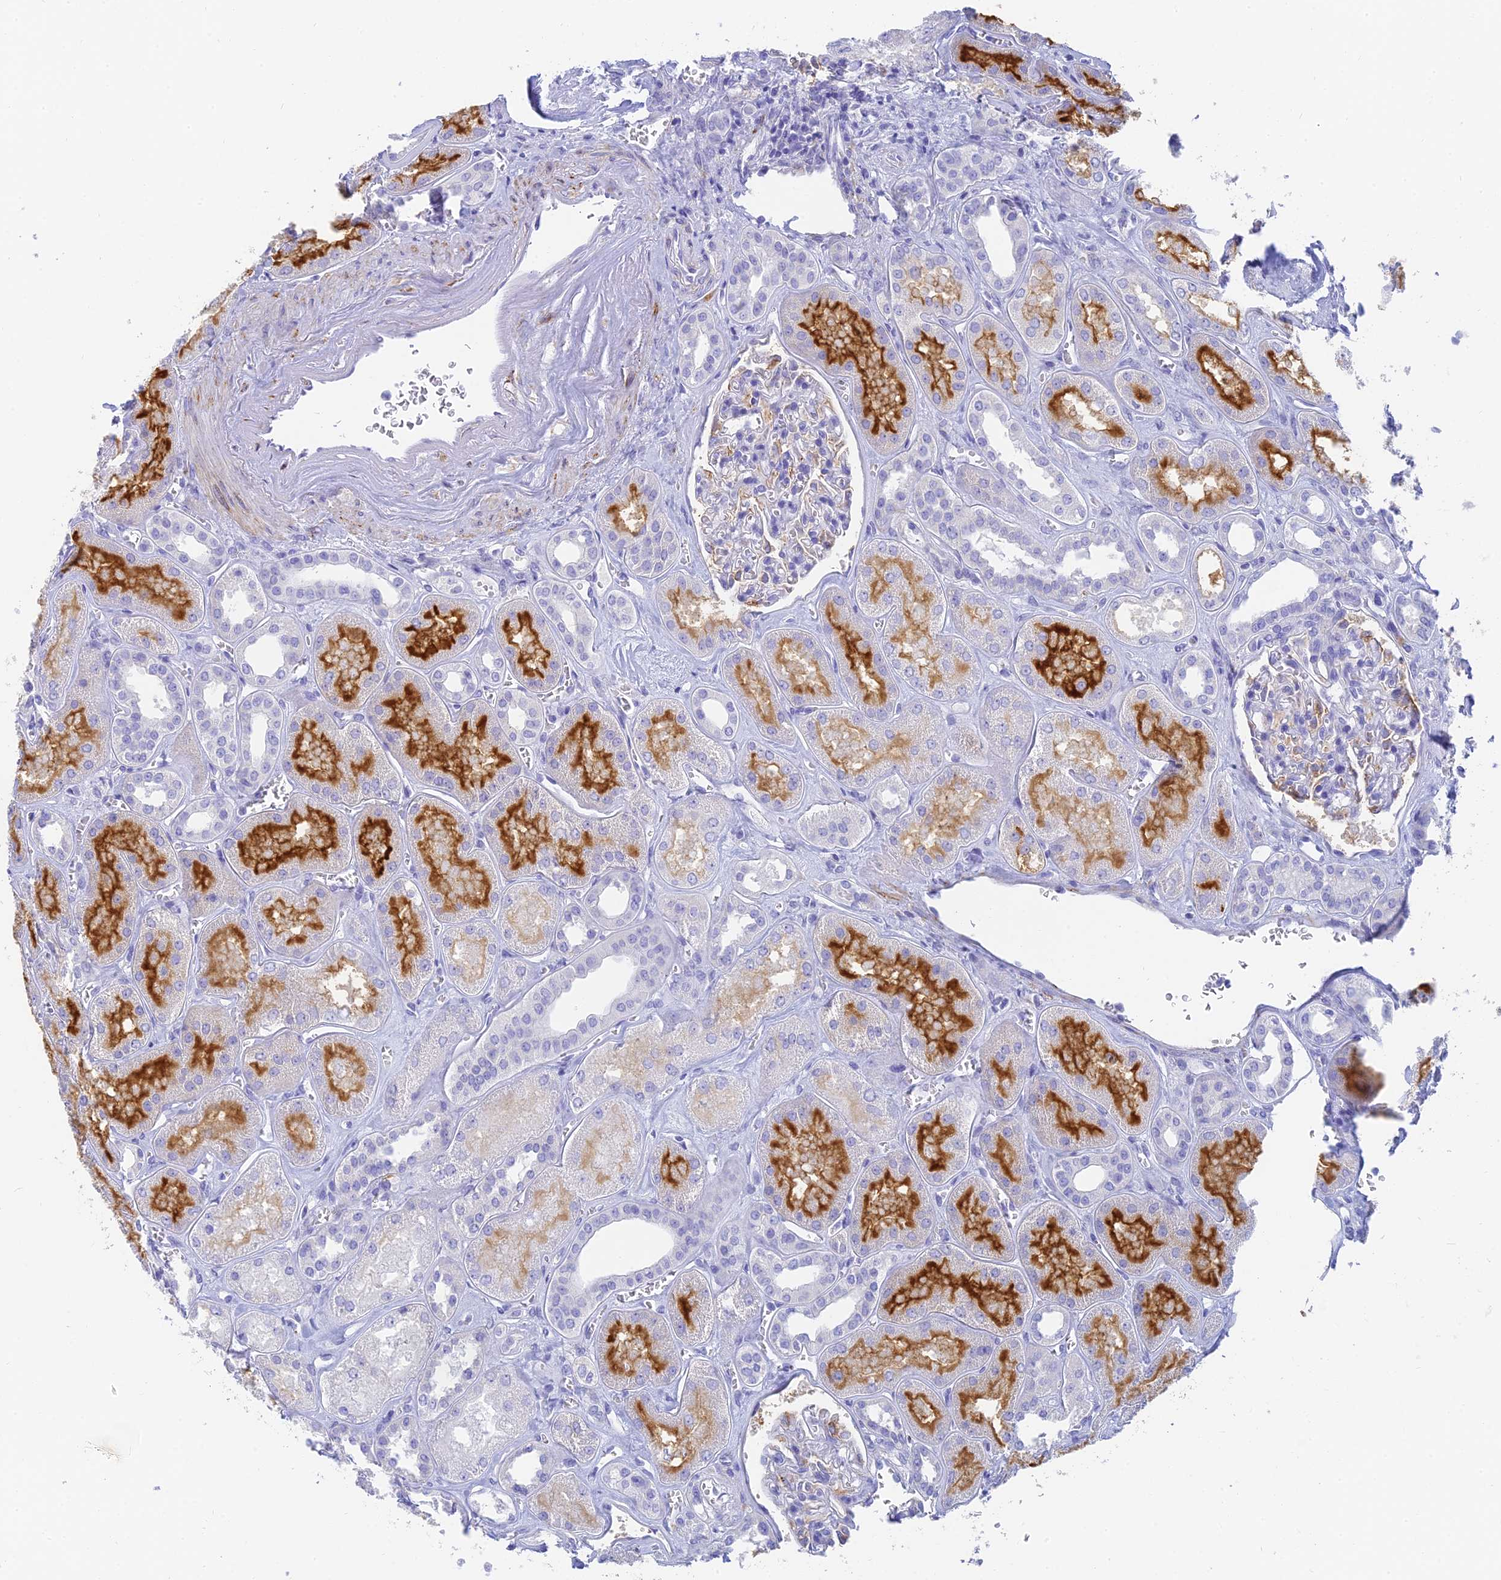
{"staining": {"intensity": "weak", "quantity": "<25%", "location": "cytoplasmic/membranous"}, "tissue": "kidney", "cell_type": "Cells in glomeruli", "image_type": "normal", "snomed": [{"axis": "morphology", "description": "Normal tissue, NOS"}, {"axis": "morphology", "description": "Adenocarcinoma, NOS"}, {"axis": "topography", "description": "Kidney"}], "caption": "Immunohistochemistry (IHC) photomicrograph of unremarkable kidney: kidney stained with DAB (3,3'-diaminobenzidine) exhibits no significant protein staining in cells in glomeruli. (DAB immunohistochemistry, high magnification).", "gene": "SLC36A2", "patient": {"sex": "female", "age": 68}}